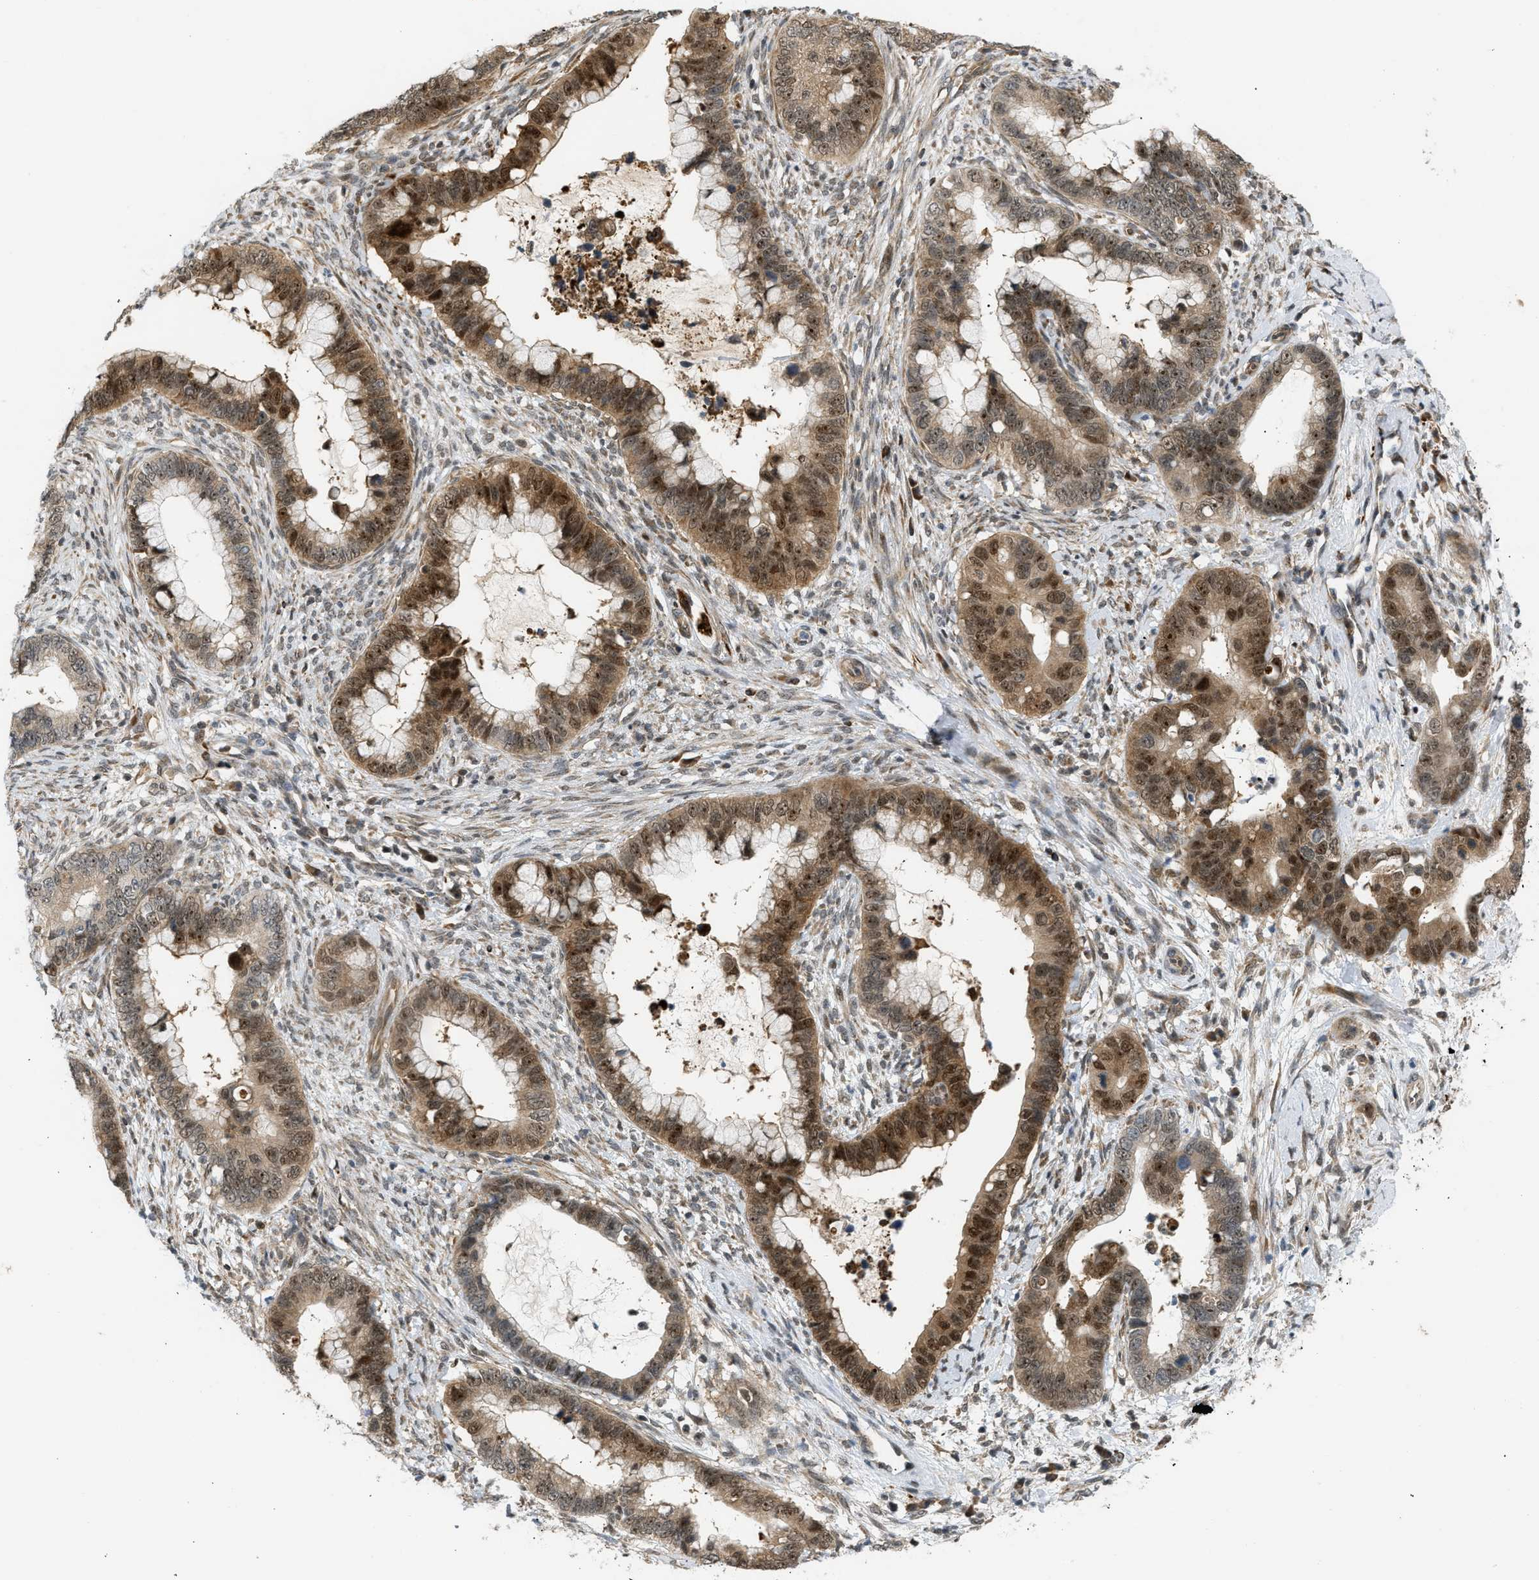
{"staining": {"intensity": "moderate", "quantity": ">75%", "location": "cytoplasmic/membranous,nuclear"}, "tissue": "cervical cancer", "cell_type": "Tumor cells", "image_type": "cancer", "snomed": [{"axis": "morphology", "description": "Adenocarcinoma, NOS"}, {"axis": "topography", "description": "Cervix"}], "caption": "Immunohistochemical staining of cervical cancer reveals medium levels of moderate cytoplasmic/membranous and nuclear expression in about >75% of tumor cells.", "gene": "BAG1", "patient": {"sex": "female", "age": 44}}